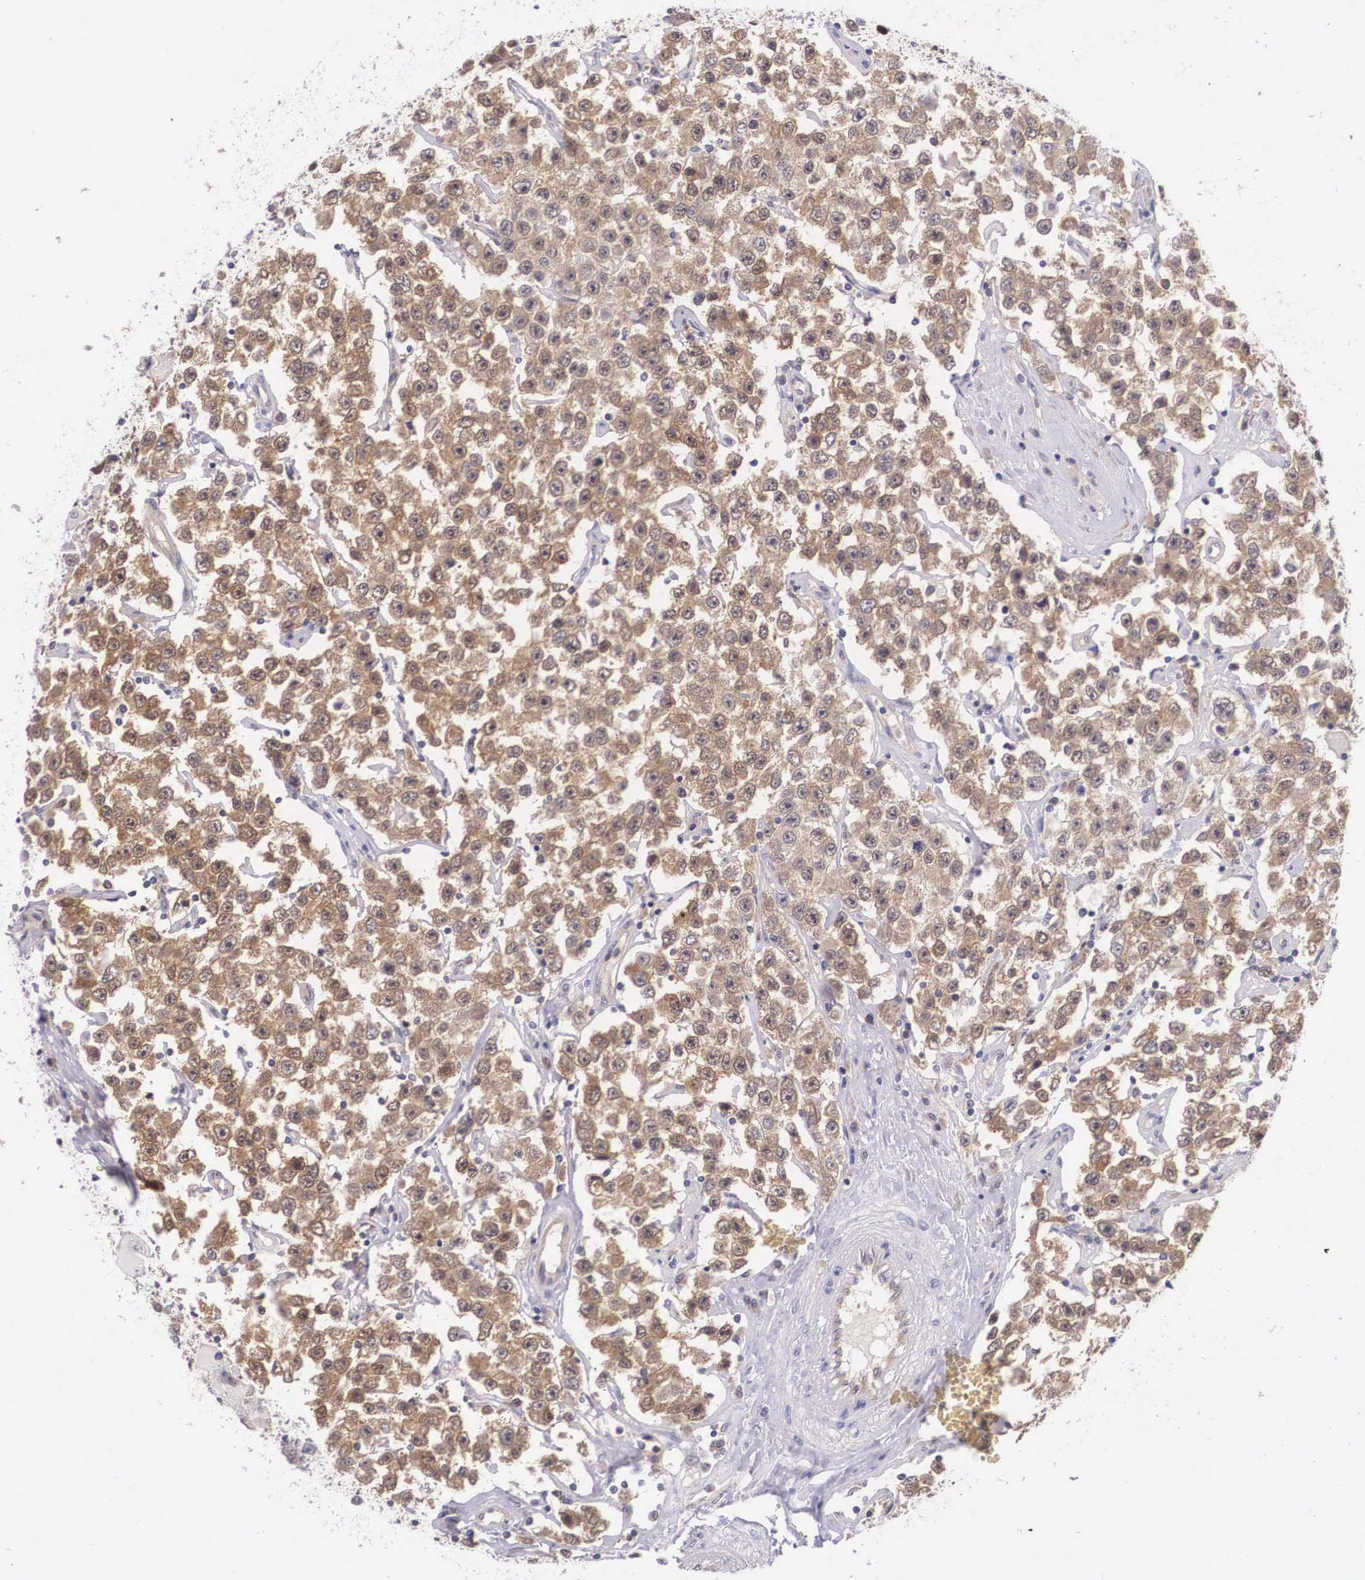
{"staining": {"intensity": "moderate", "quantity": ">75%", "location": "cytoplasmic/membranous"}, "tissue": "testis cancer", "cell_type": "Tumor cells", "image_type": "cancer", "snomed": [{"axis": "morphology", "description": "Seminoma, NOS"}, {"axis": "topography", "description": "Testis"}], "caption": "Human testis seminoma stained with a brown dye displays moderate cytoplasmic/membranous positive positivity in approximately >75% of tumor cells.", "gene": "IGBP1", "patient": {"sex": "male", "age": 52}}